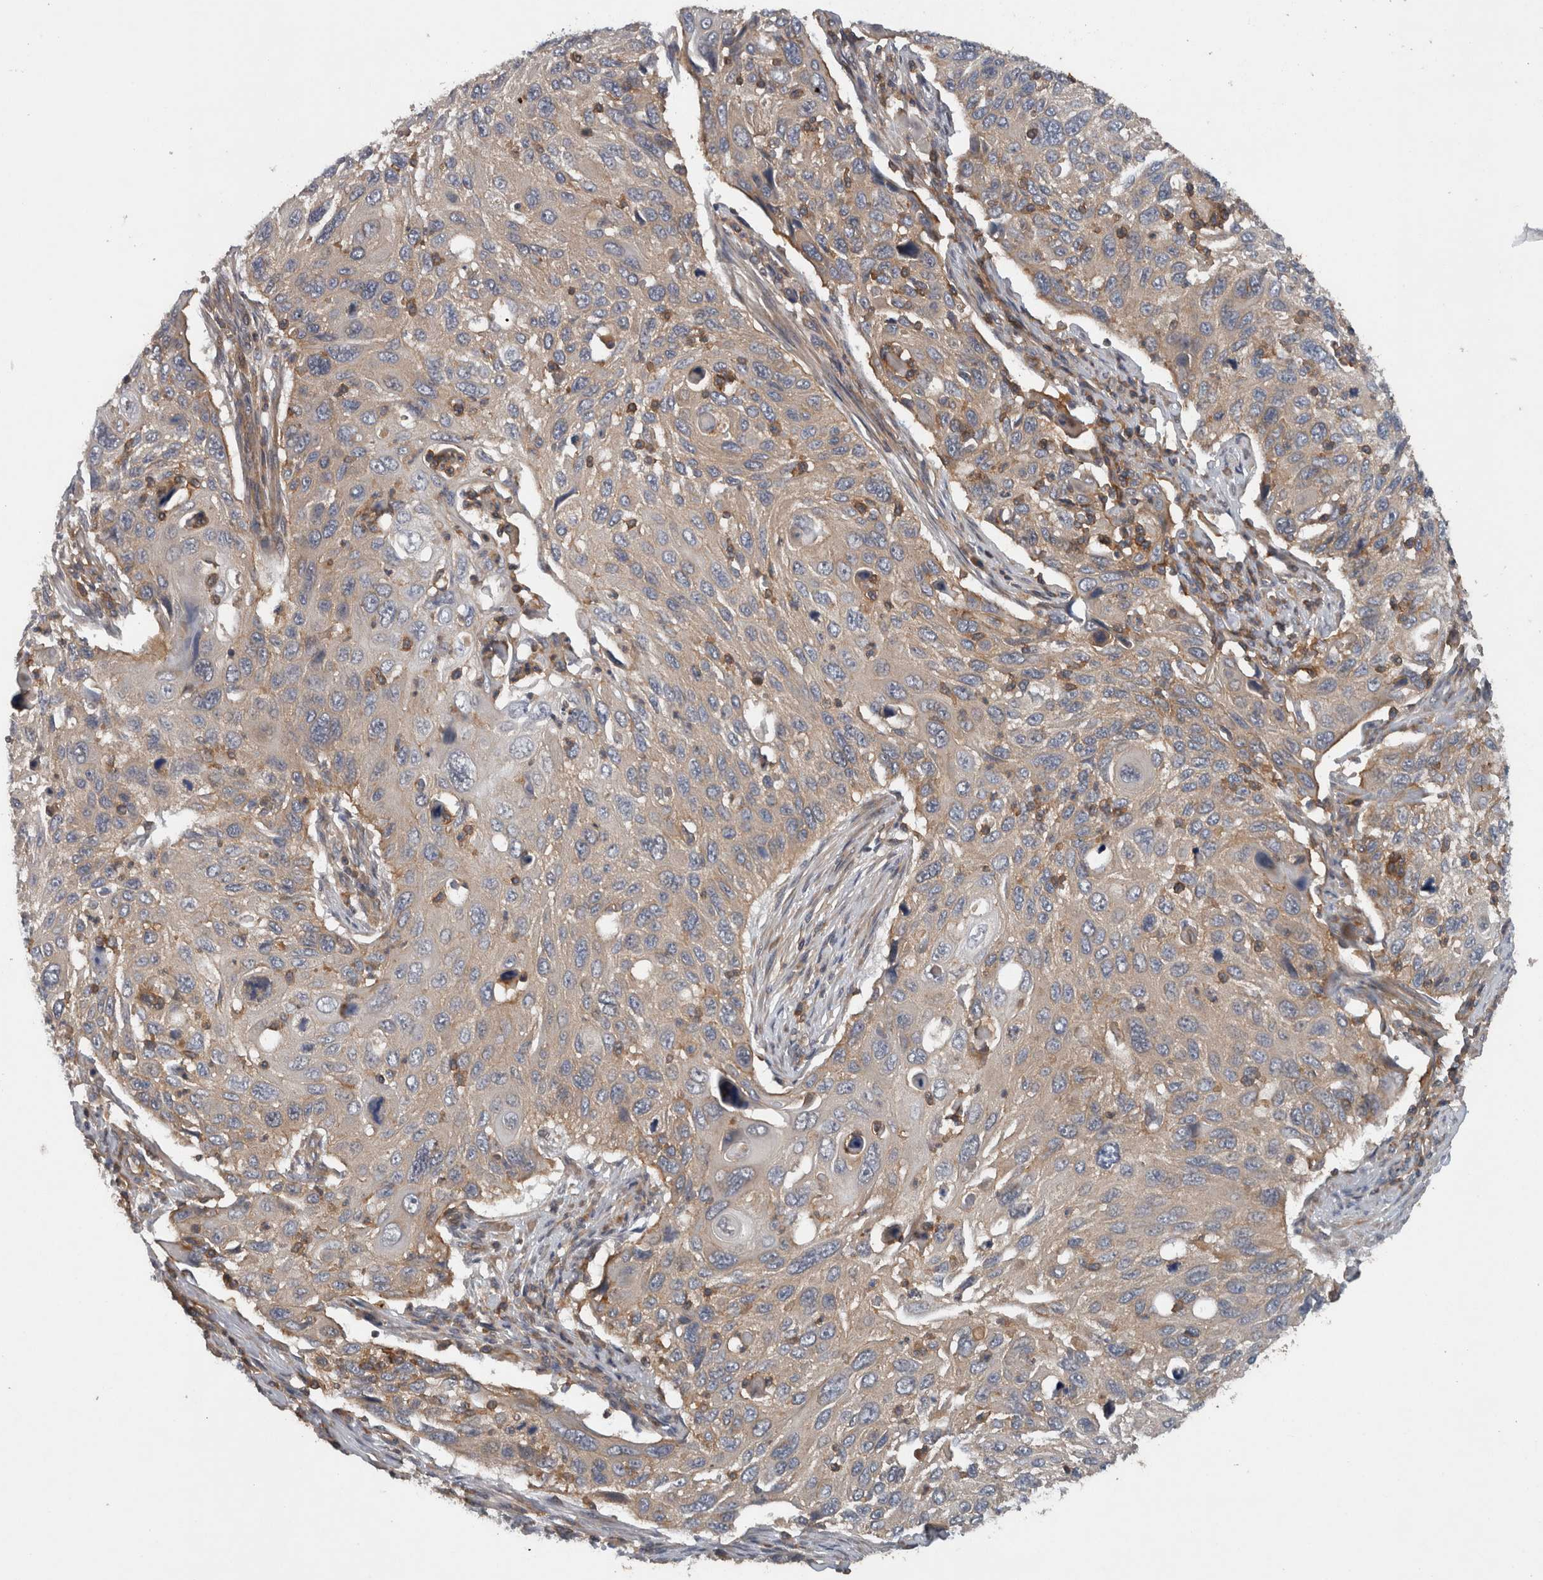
{"staining": {"intensity": "weak", "quantity": "<25%", "location": "cytoplasmic/membranous"}, "tissue": "cervical cancer", "cell_type": "Tumor cells", "image_type": "cancer", "snomed": [{"axis": "morphology", "description": "Squamous cell carcinoma, NOS"}, {"axis": "topography", "description": "Cervix"}], "caption": "A micrograph of cervical cancer (squamous cell carcinoma) stained for a protein shows no brown staining in tumor cells. (DAB (3,3'-diaminobenzidine) IHC visualized using brightfield microscopy, high magnification).", "gene": "SCARA5", "patient": {"sex": "female", "age": 70}}